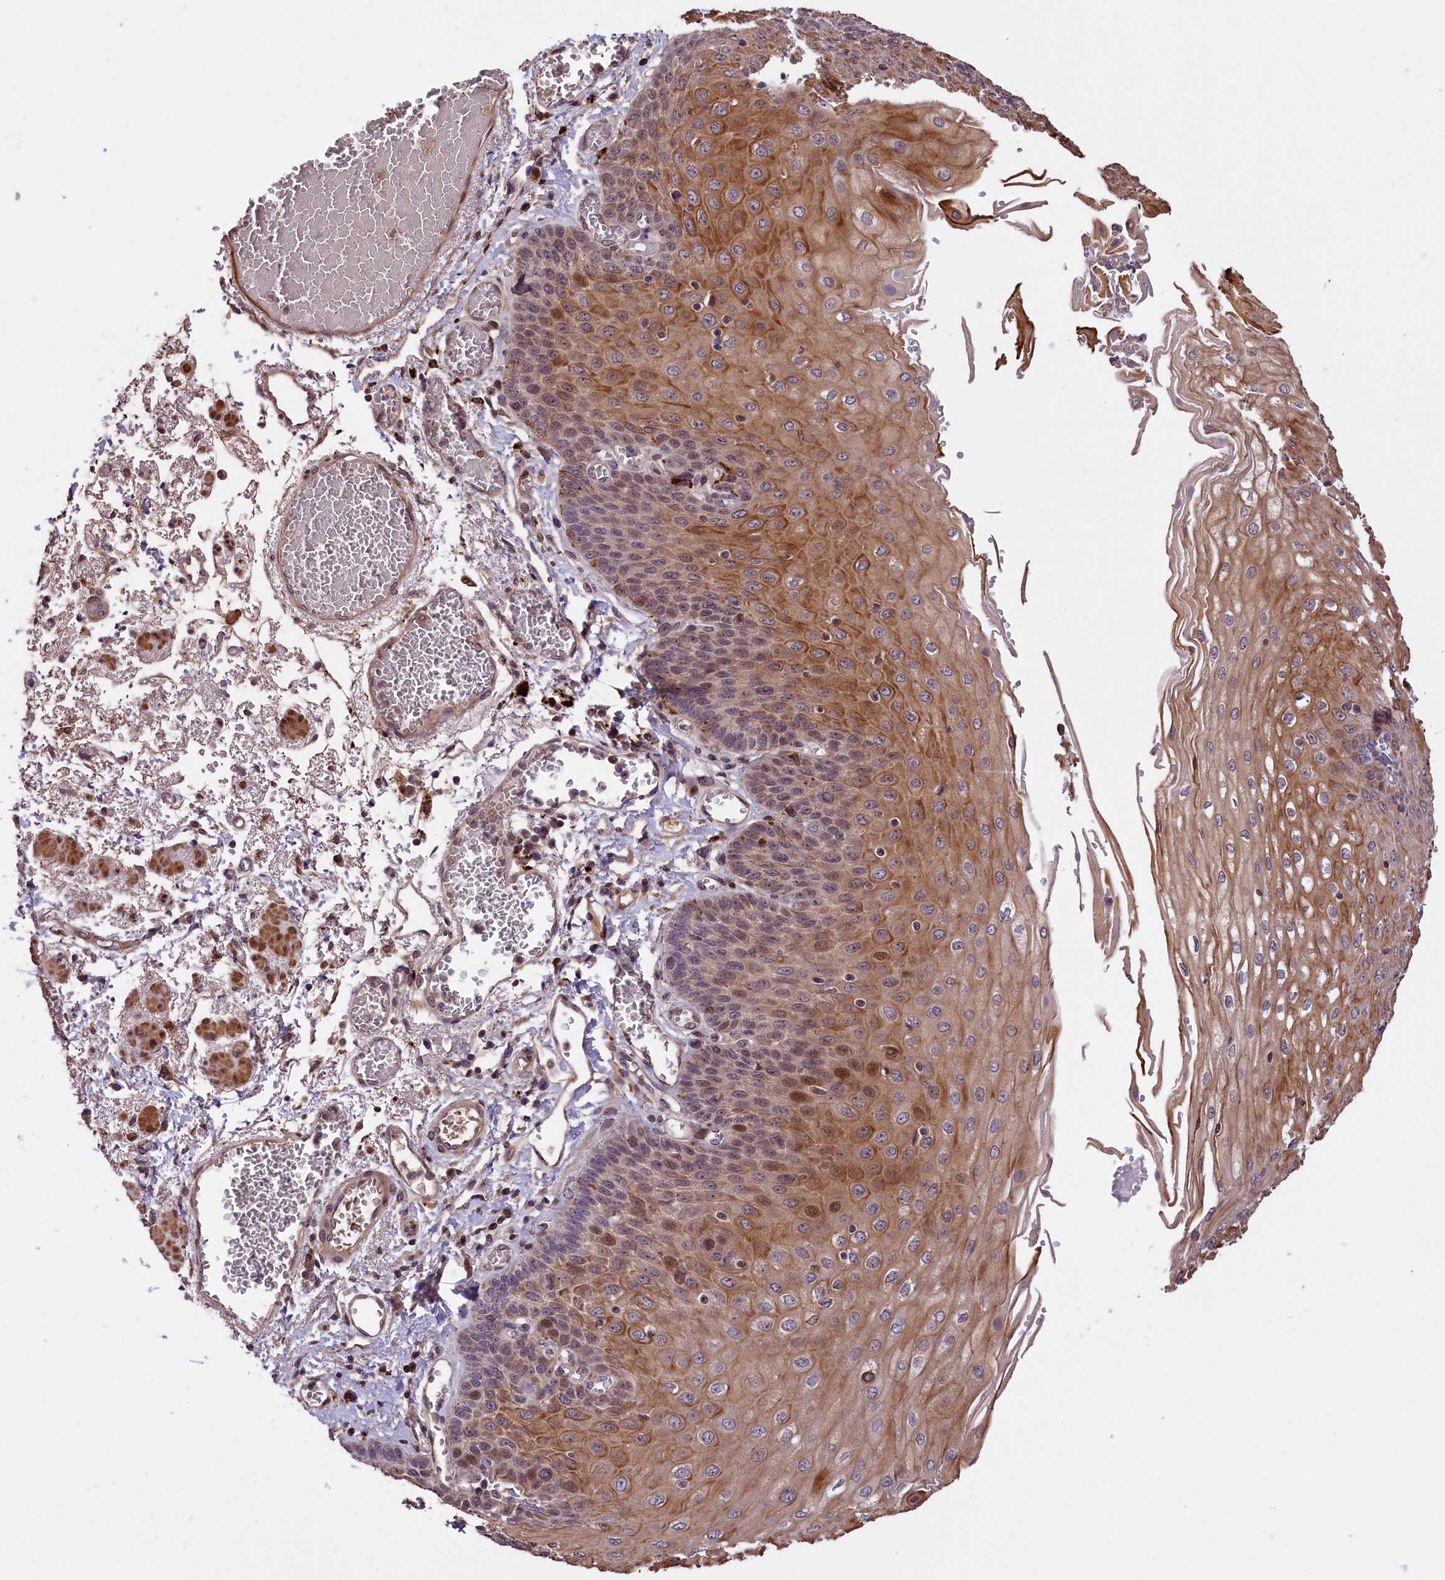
{"staining": {"intensity": "moderate", "quantity": ">75%", "location": "cytoplasmic/membranous,nuclear"}, "tissue": "esophagus", "cell_type": "Squamous epithelial cells", "image_type": "normal", "snomed": [{"axis": "morphology", "description": "Normal tissue, NOS"}, {"axis": "topography", "description": "Esophagus"}], "caption": "A medium amount of moderate cytoplasmic/membranous,nuclear expression is seen in about >75% of squamous epithelial cells in unremarkable esophagus.", "gene": "DNAJB9", "patient": {"sex": "male", "age": 81}}